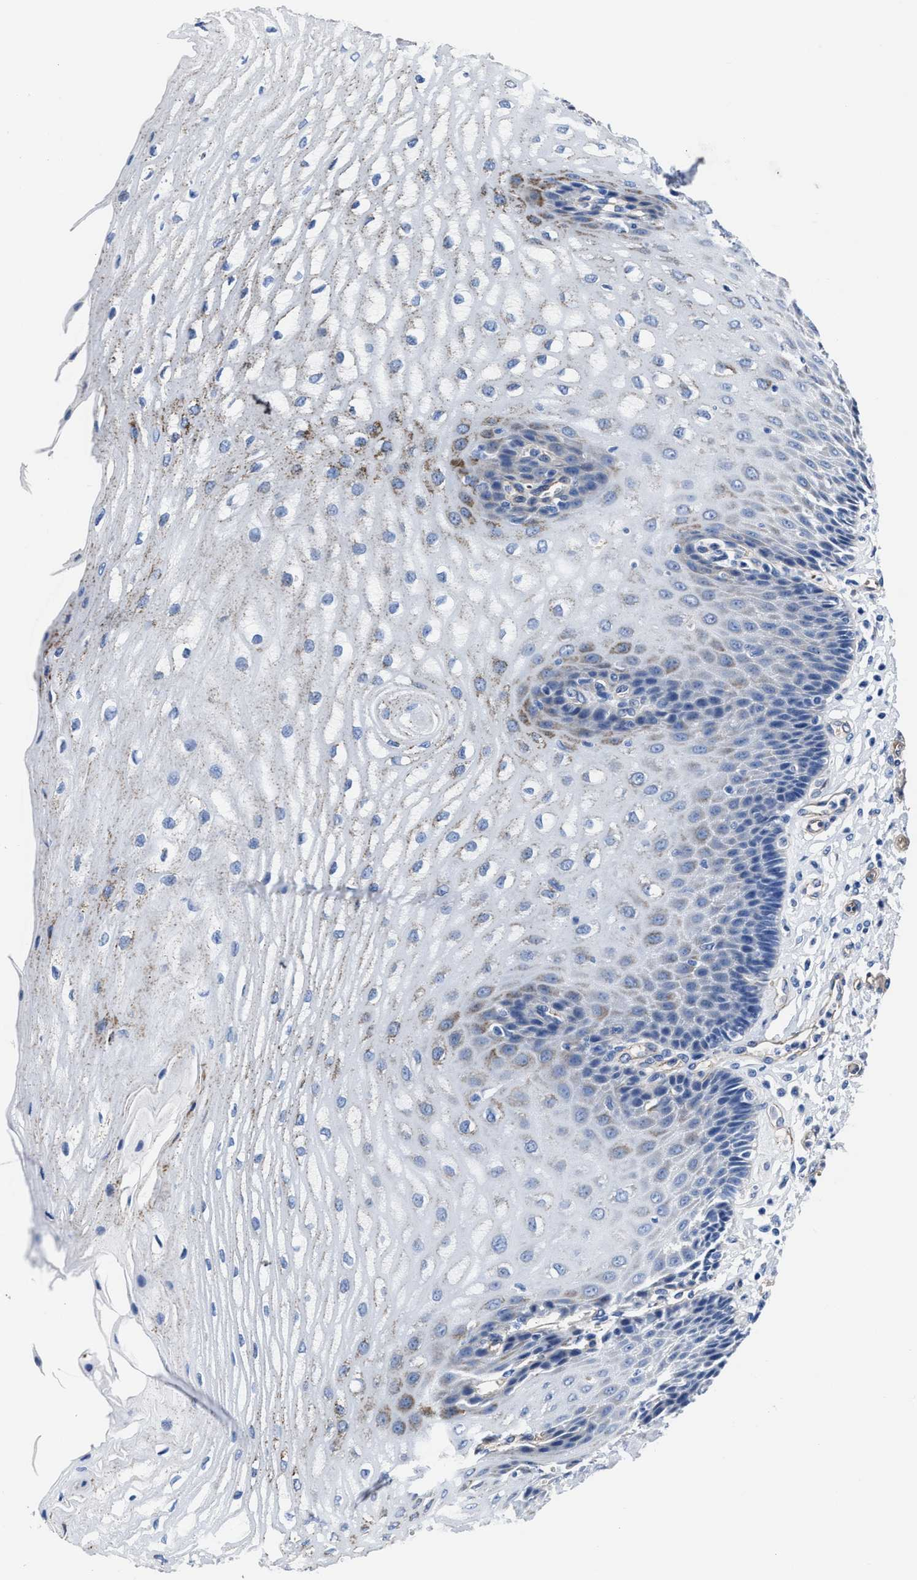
{"staining": {"intensity": "moderate", "quantity": "<25%", "location": "cytoplasmic/membranous"}, "tissue": "esophagus", "cell_type": "Squamous epithelial cells", "image_type": "normal", "snomed": [{"axis": "morphology", "description": "Normal tissue, NOS"}, {"axis": "topography", "description": "Esophagus"}], "caption": "Benign esophagus was stained to show a protein in brown. There is low levels of moderate cytoplasmic/membranous expression in approximately <25% of squamous epithelial cells. The protein is shown in brown color, while the nuclei are stained blue.", "gene": "KCNMB3", "patient": {"sex": "male", "age": 54}}